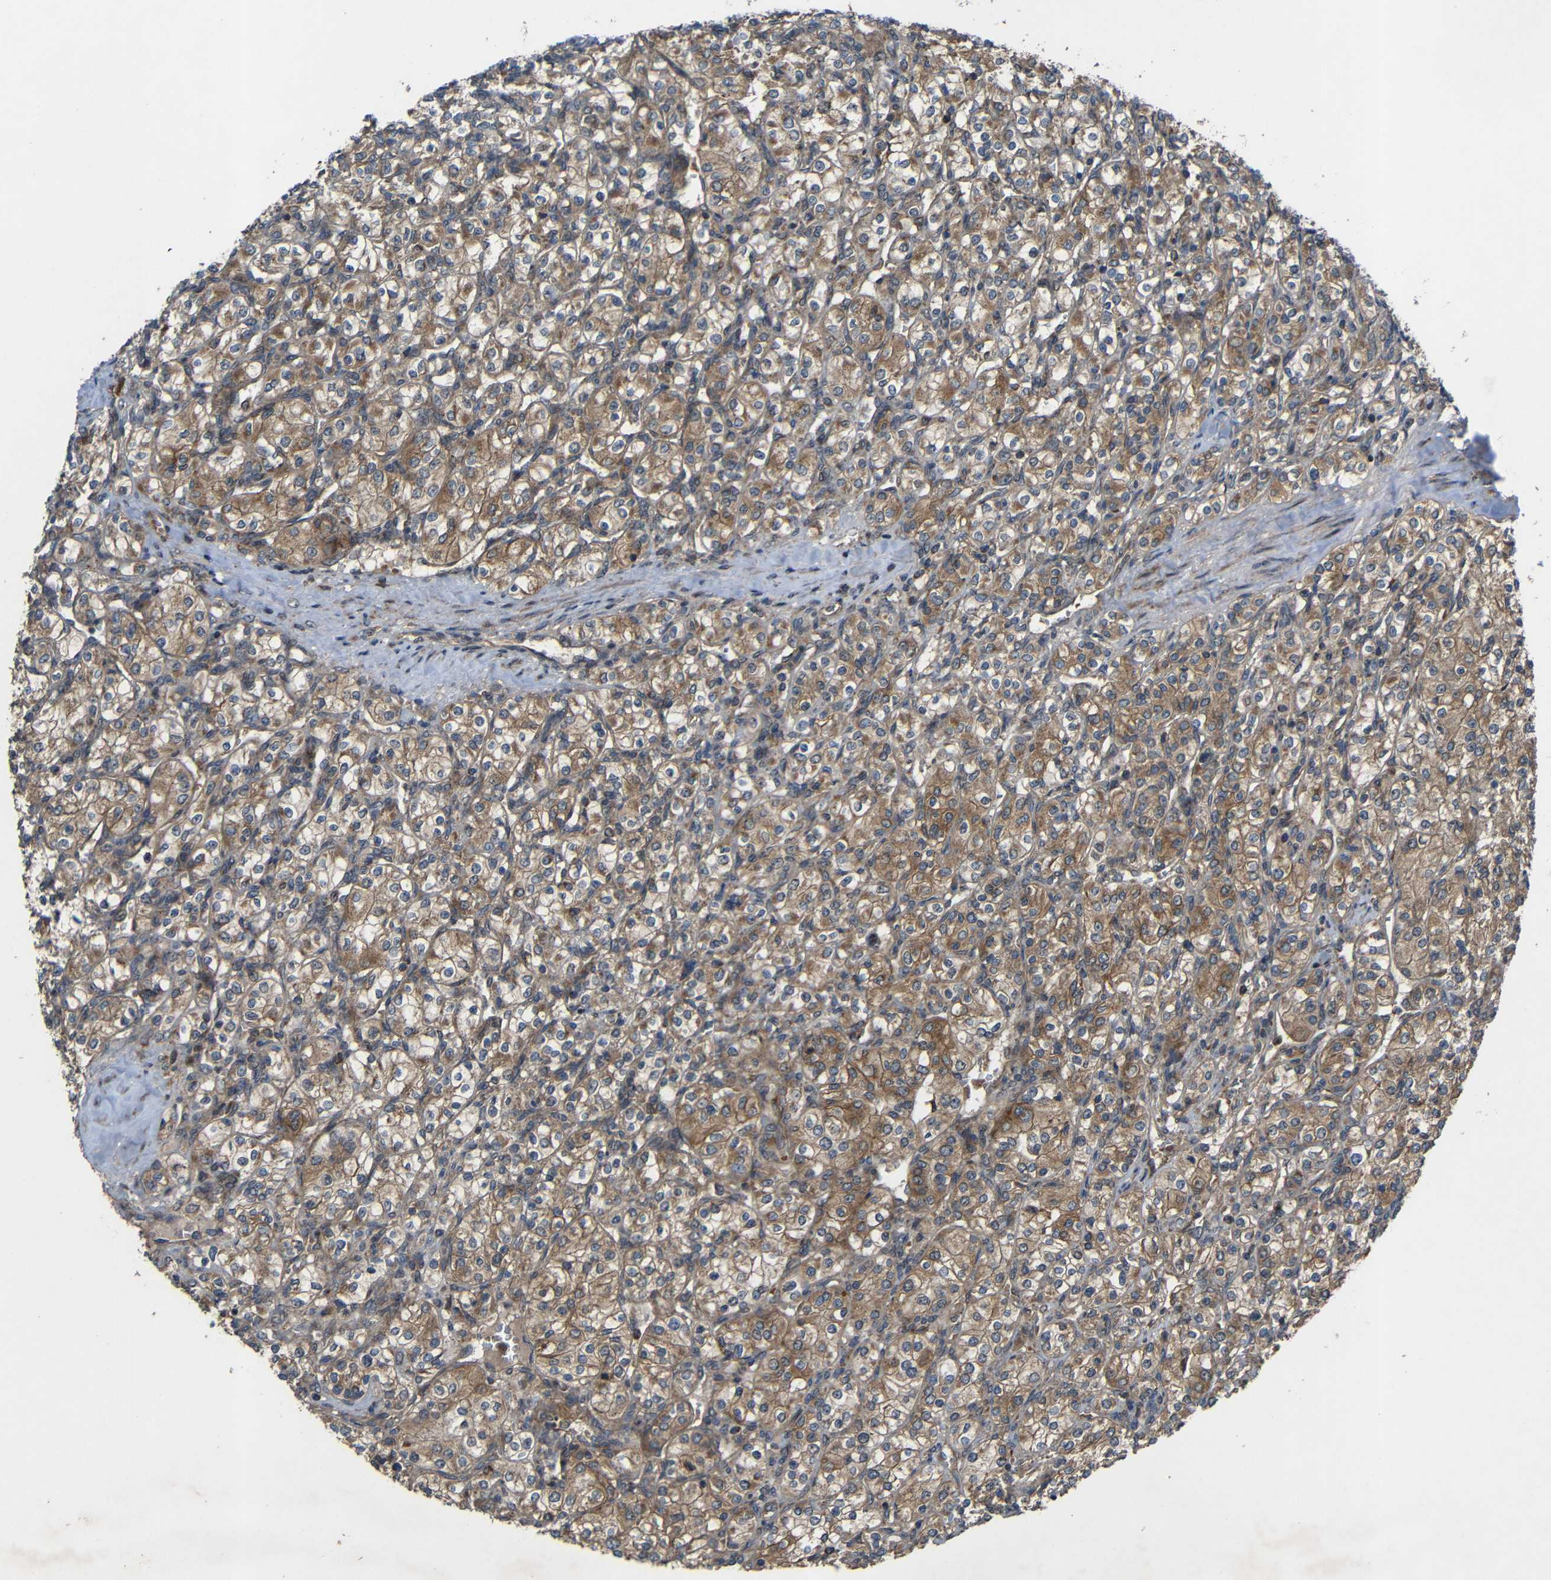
{"staining": {"intensity": "moderate", "quantity": ">75%", "location": "cytoplasmic/membranous"}, "tissue": "renal cancer", "cell_type": "Tumor cells", "image_type": "cancer", "snomed": [{"axis": "morphology", "description": "Adenocarcinoma, NOS"}, {"axis": "topography", "description": "Kidney"}], "caption": "Immunohistochemical staining of human renal cancer reveals moderate cytoplasmic/membranous protein positivity in approximately >75% of tumor cells.", "gene": "C1GALT1", "patient": {"sex": "male", "age": 77}}